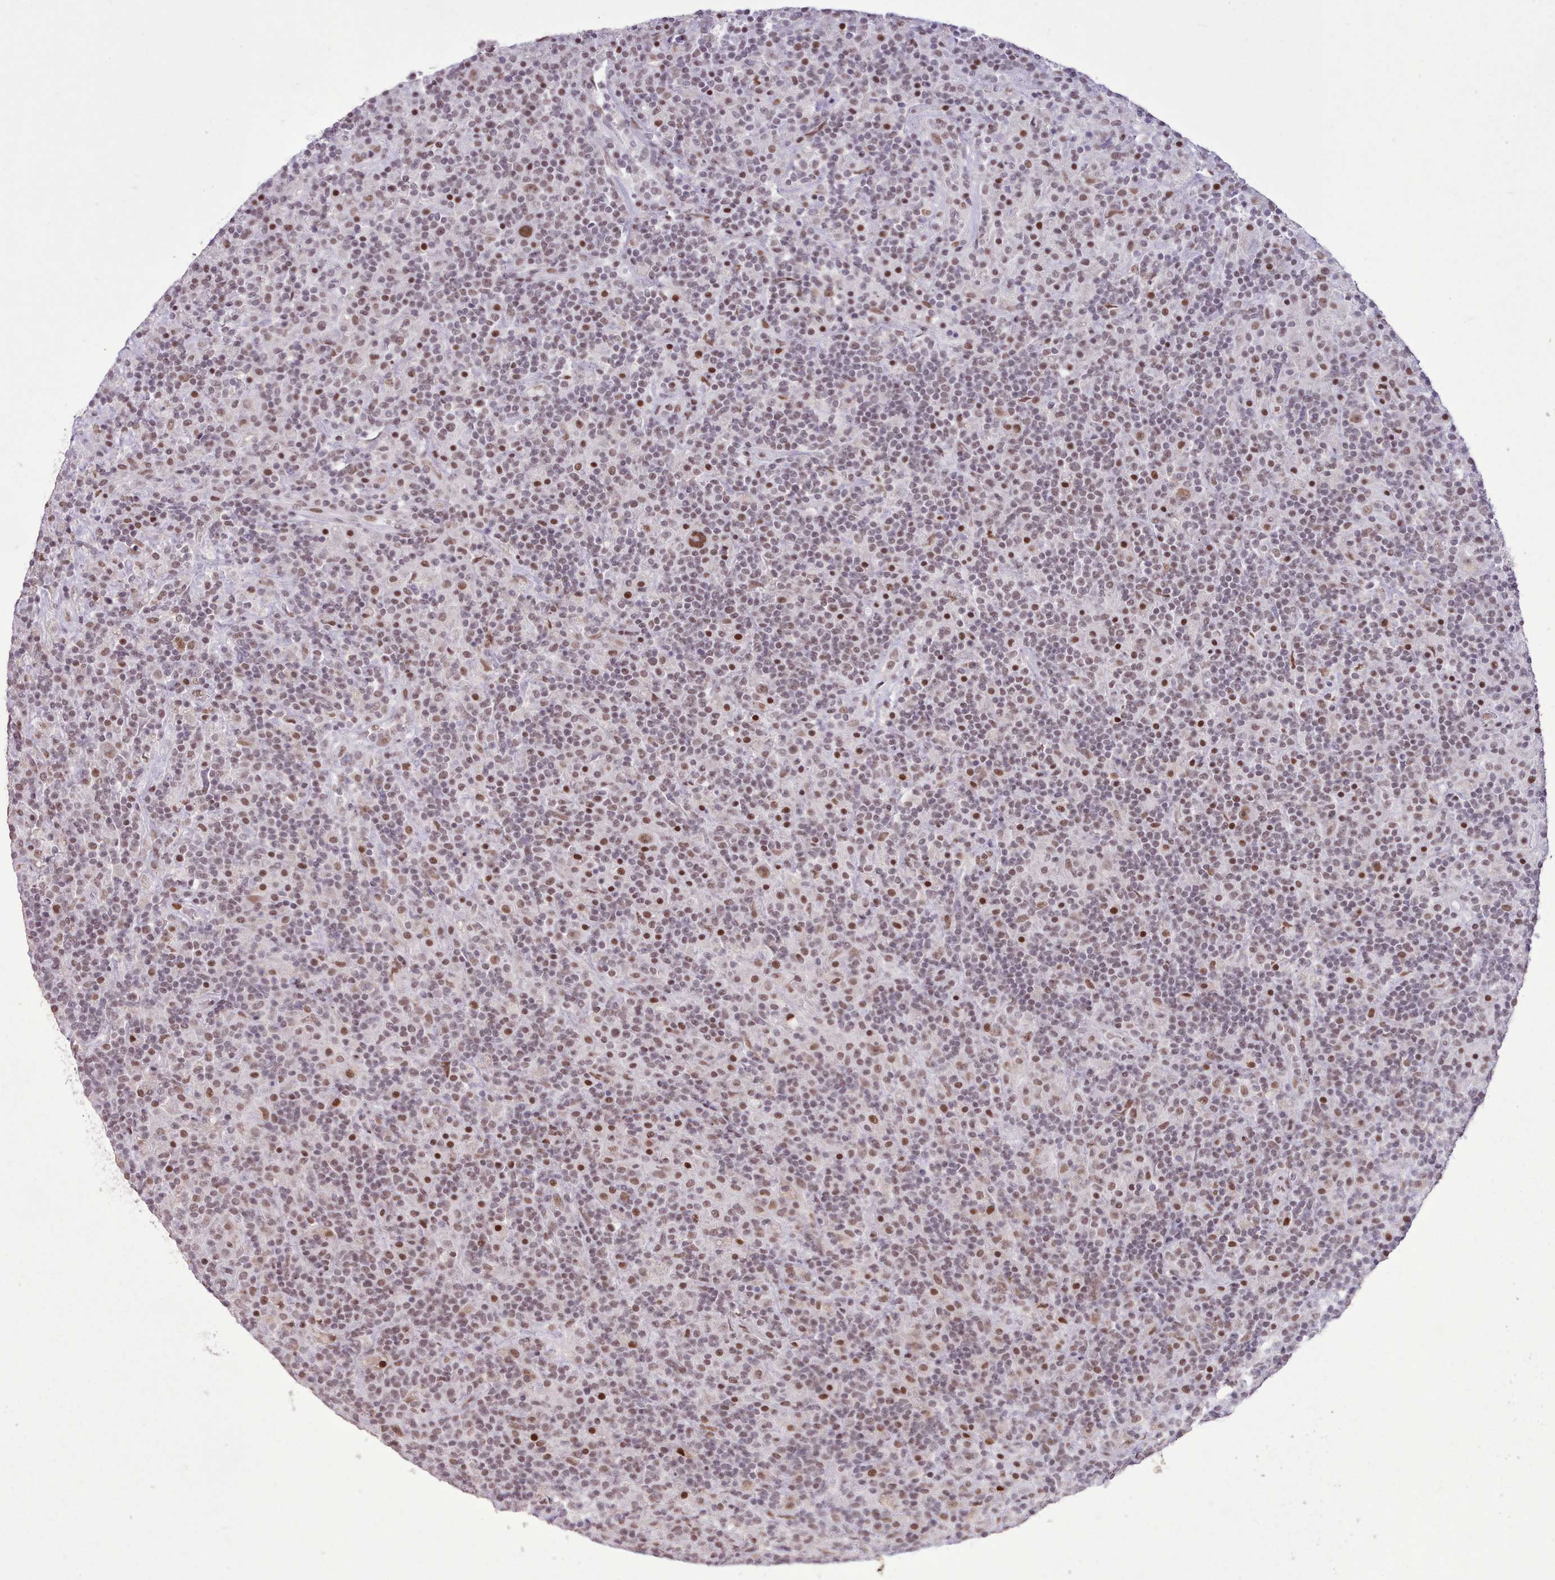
{"staining": {"intensity": "moderate", "quantity": ">75%", "location": "nuclear"}, "tissue": "lymphoma", "cell_type": "Tumor cells", "image_type": "cancer", "snomed": [{"axis": "morphology", "description": "Hodgkin's disease, NOS"}, {"axis": "topography", "description": "Lymph node"}], "caption": "Protein expression analysis of human Hodgkin's disease reveals moderate nuclear expression in about >75% of tumor cells.", "gene": "TAF15", "patient": {"sex": "male", "age": 70}}